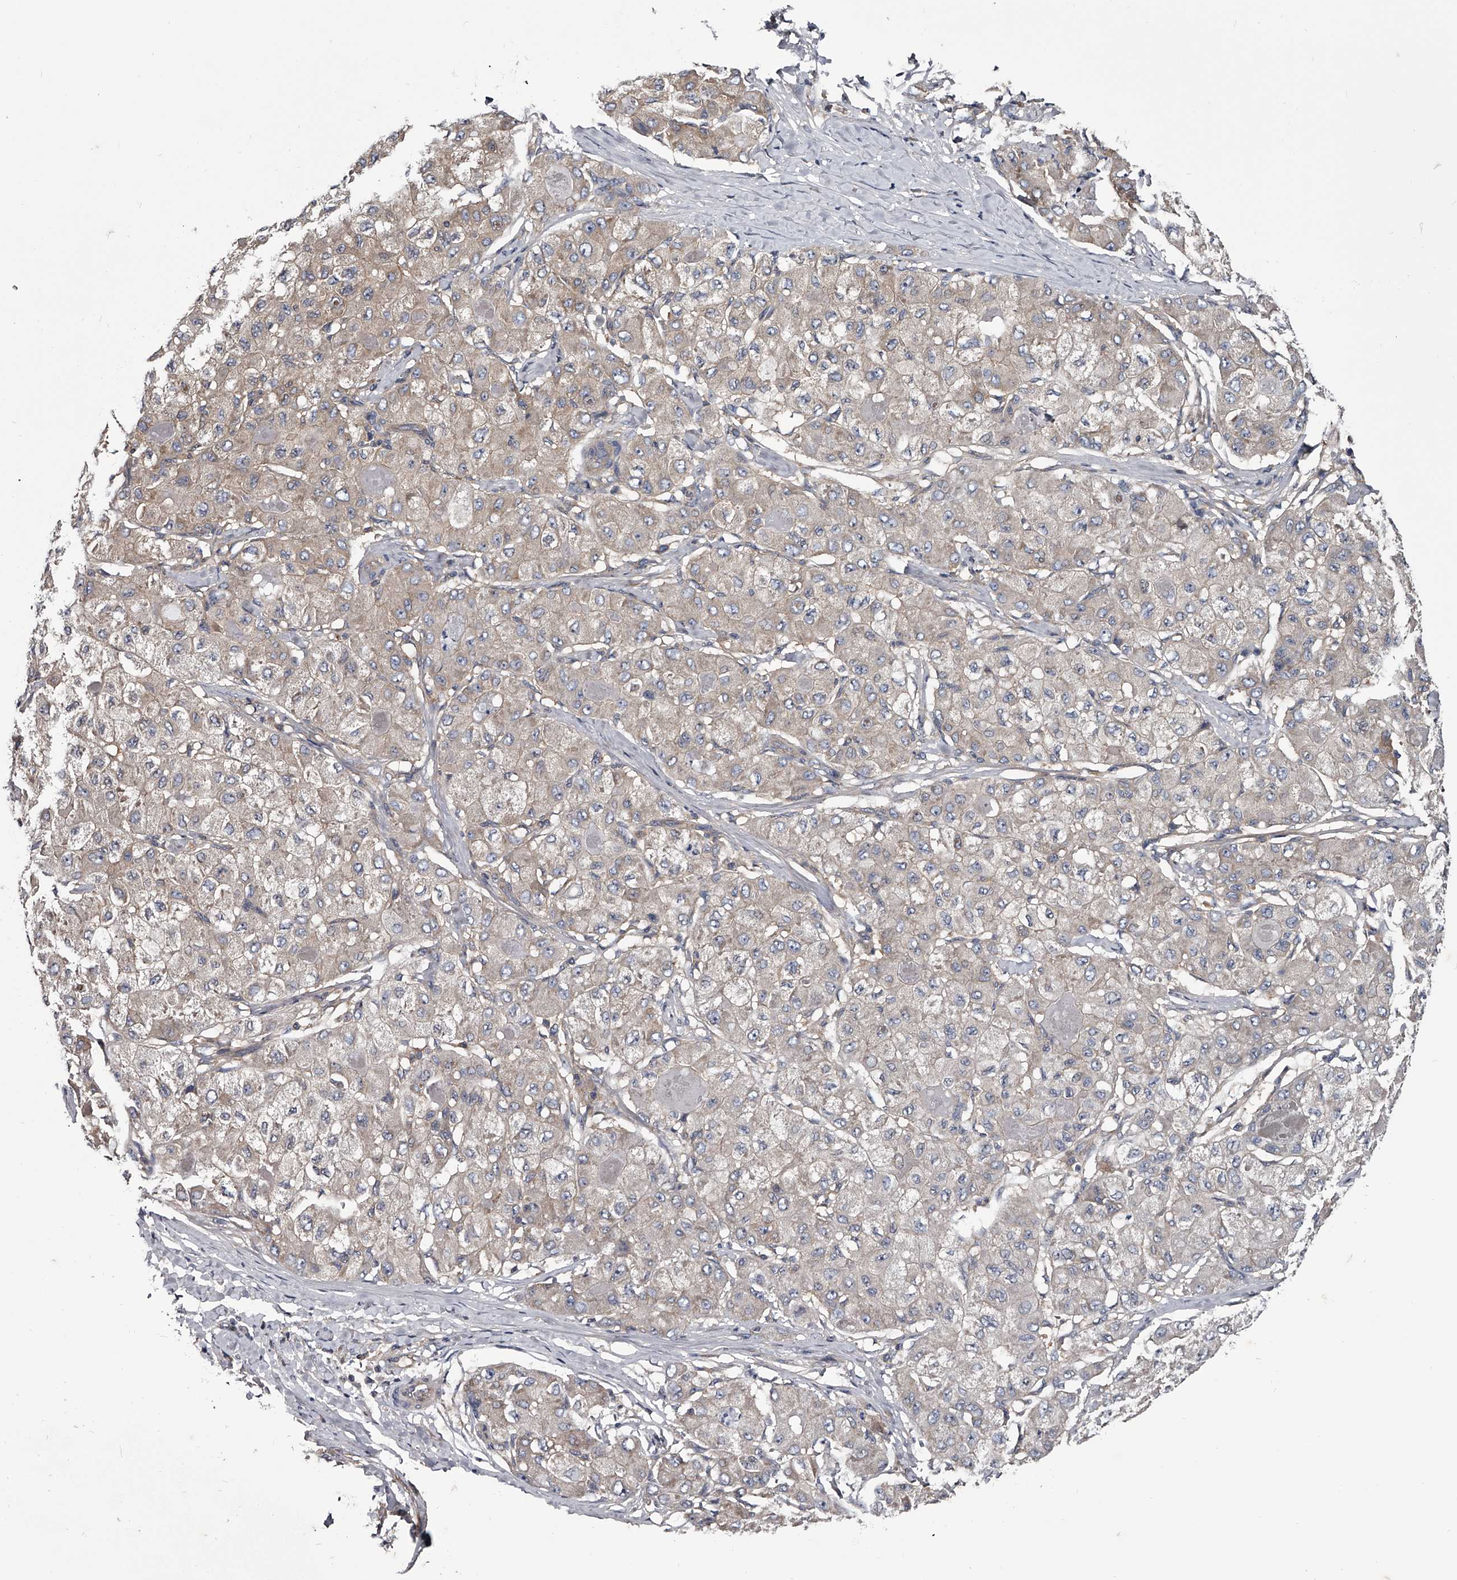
{"staining": {"intensity": "negative", "quantity": "none", "location": "none"}, "tissue": "liver cancer", "cell_type": "Tumor cells", "image_type": "cancer", "snomed": [{"axis": "morphology", "description": "Carcinoma, Hepatocellular, NOS"}, {"axis": "topography", "description": "Liver"}], "caption": "This is an IHC photomicrograph of liver cancer. There is no staining in tumor cells.", "gene": "GAPVD1", "patient": {"sex": "male", "age": 80}}